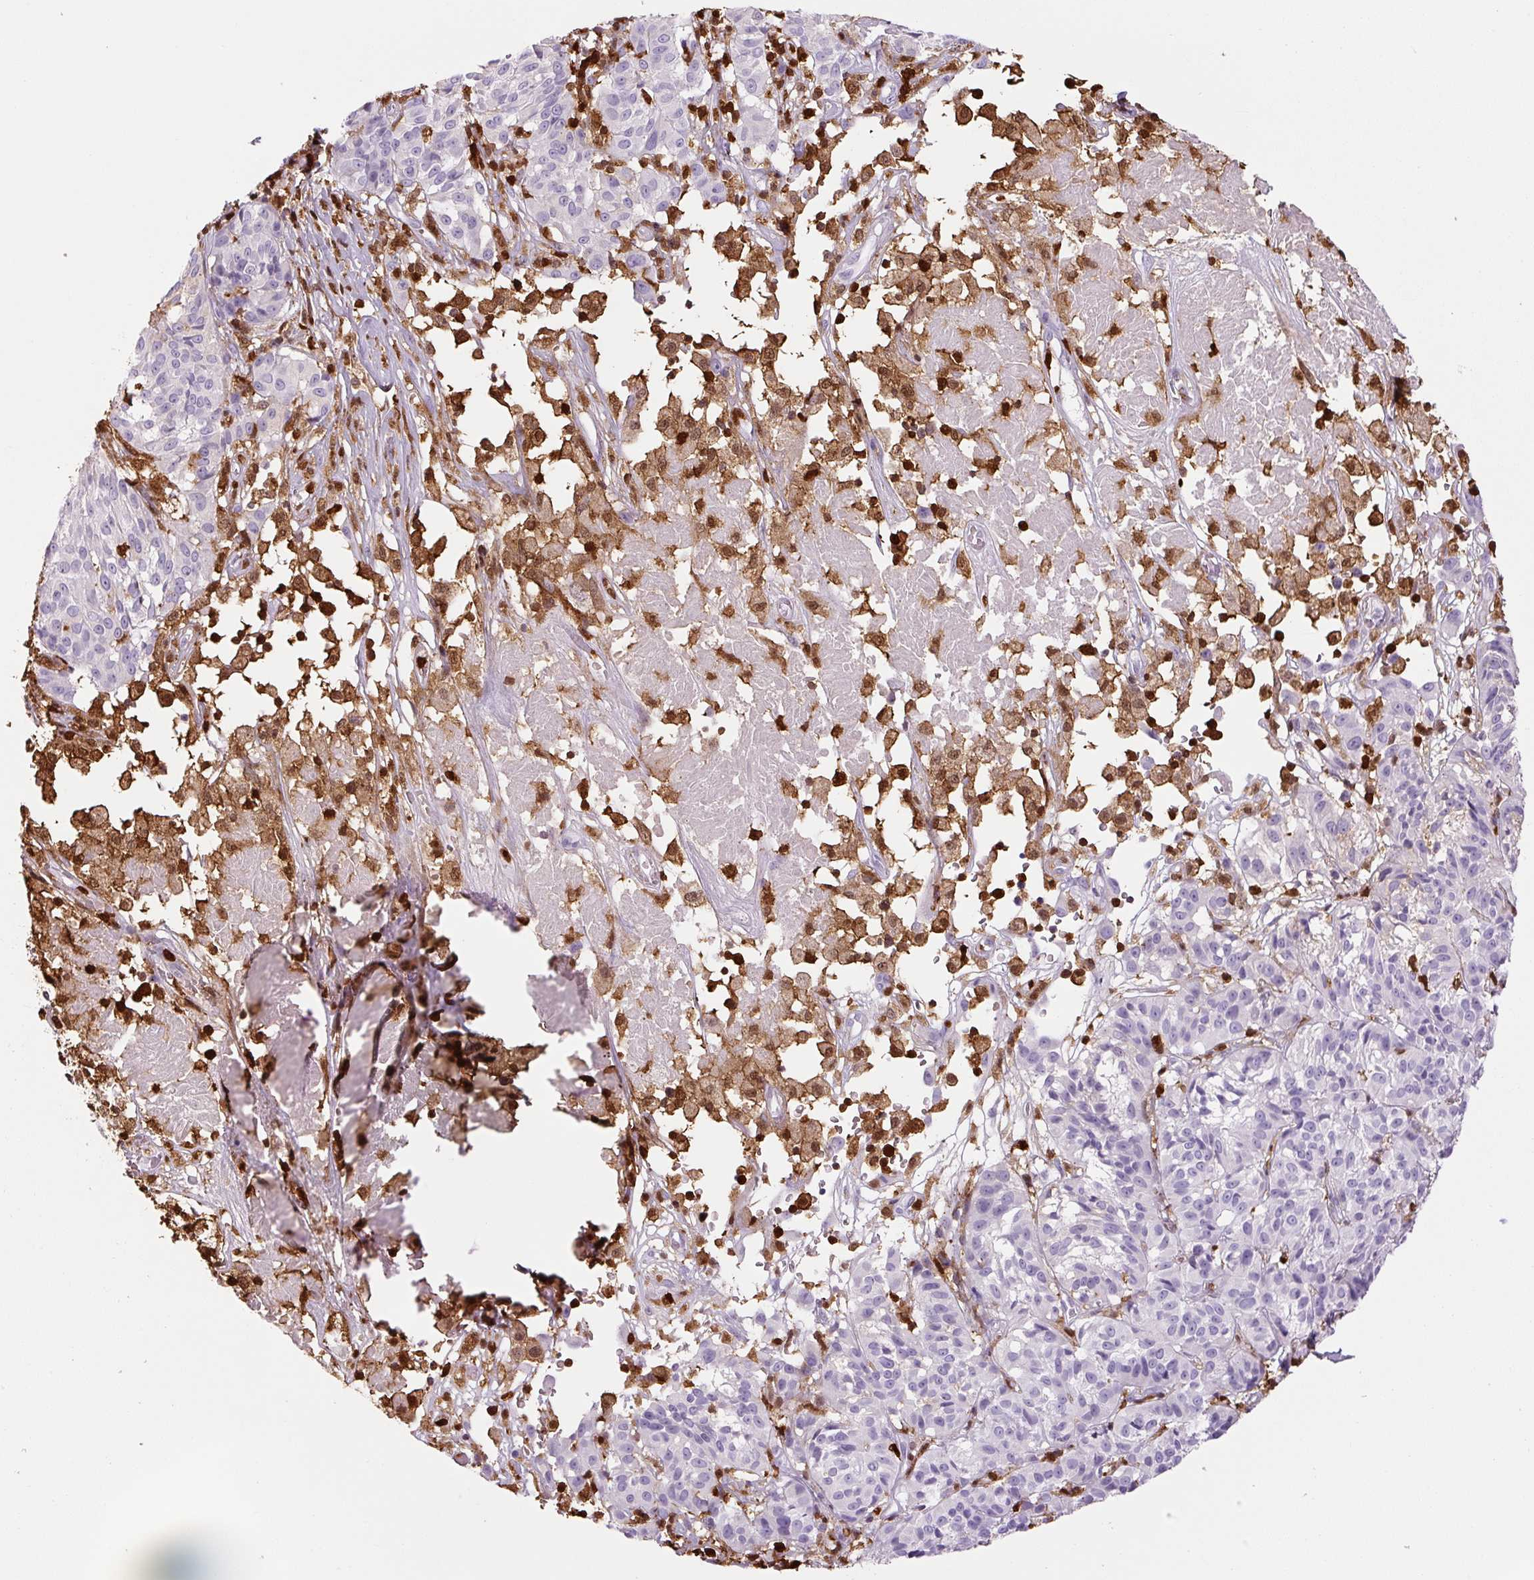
{"staining": {"intensity": "negative", "quantity": "none", "location": "none"}, "tissue": "melanoma", "cell_type": "Tumor cells", "image_type": "cancer", "snomed": [{"axis": "morphology", "description": "Malignant melanoma, NOS"}, {"axis": "topography", "description": "Skin"}], "caption": "The photomicrograph exhibits no staining of tumor cells in malignant melanoma.", "gene": "S100A4", "patient": {"sex": "female", "age": 72}}